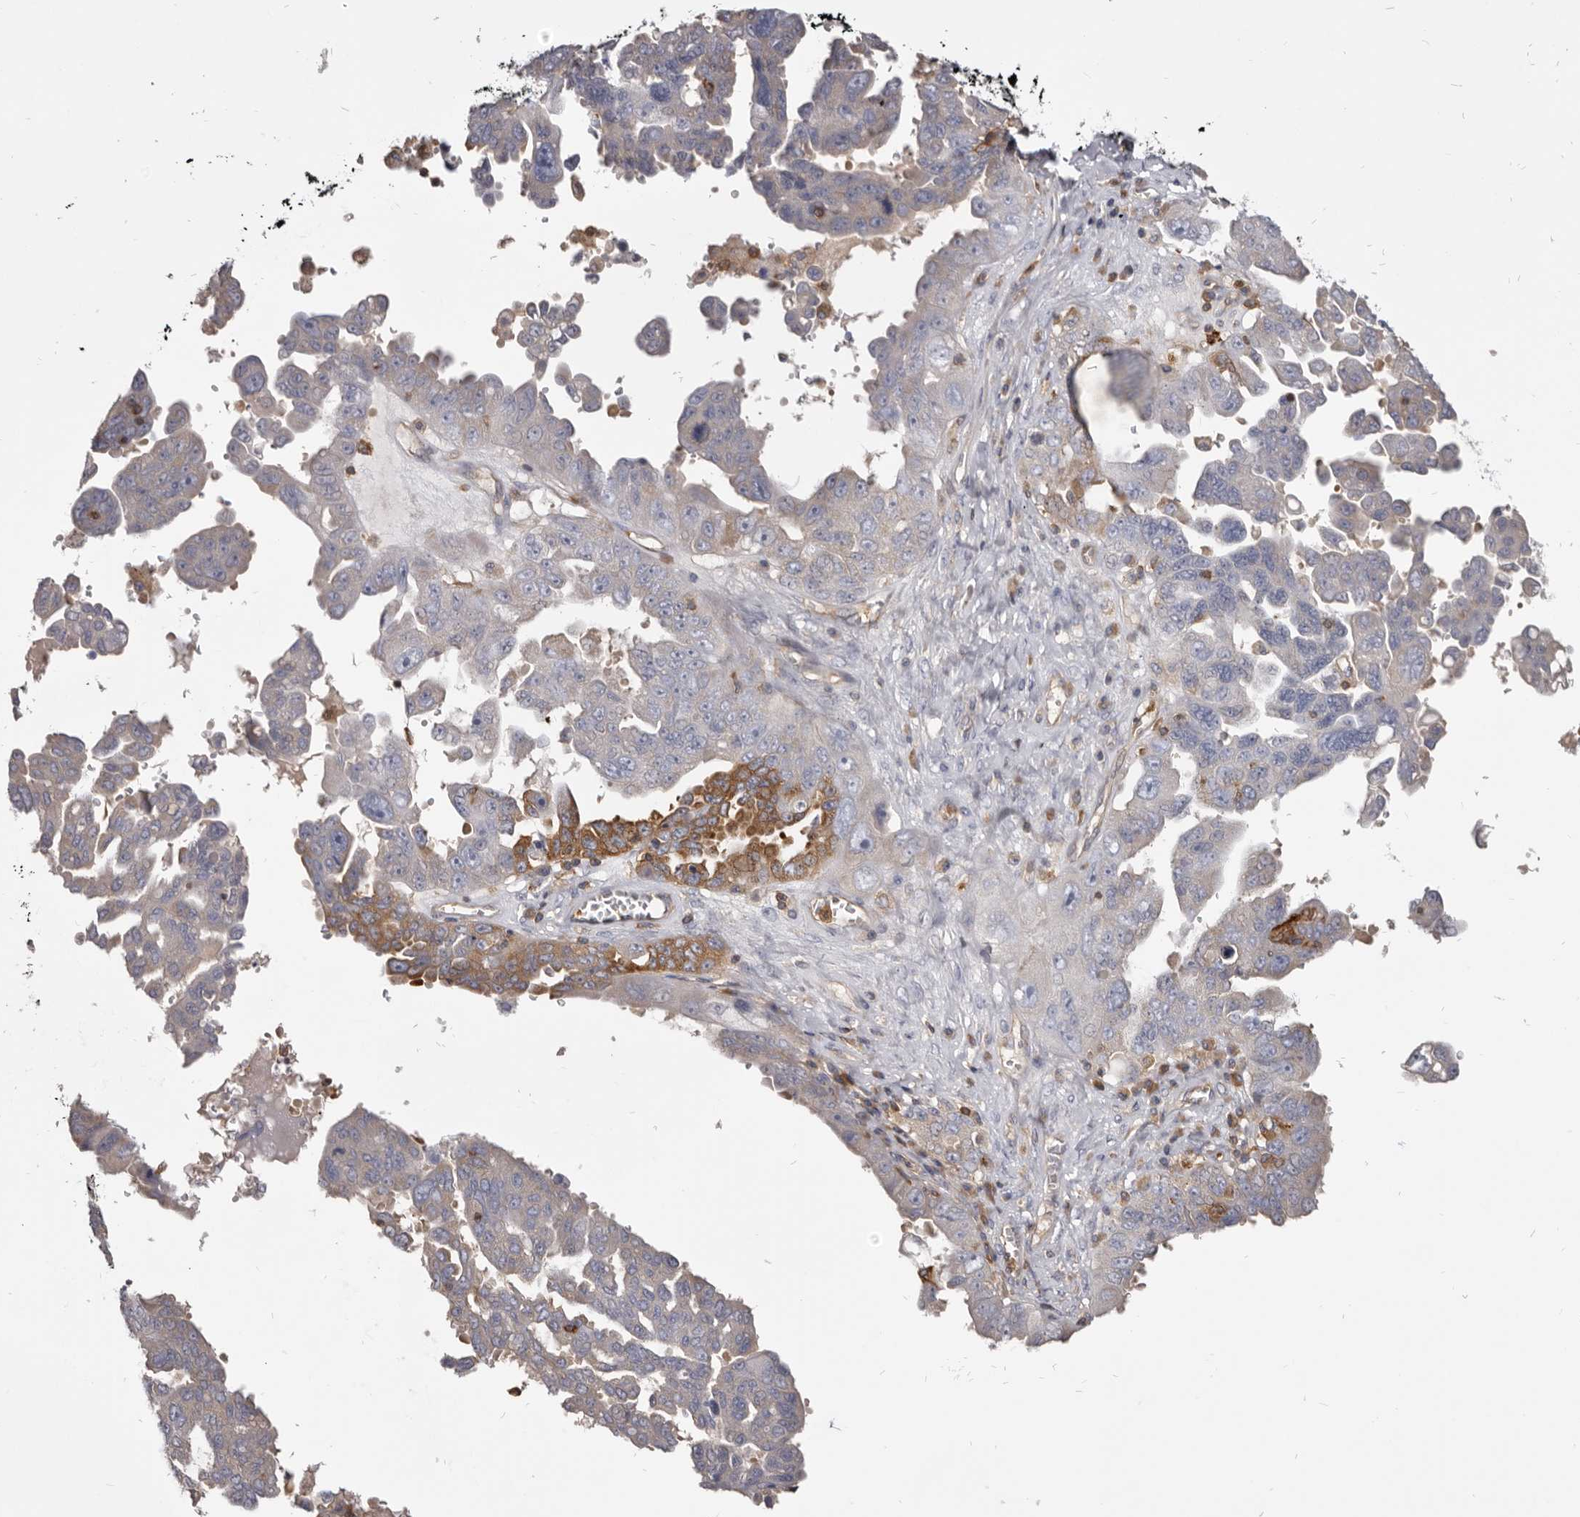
{"staining": {"intensity": "moderate", "quantity": "<25%", "location": "cytoplasmic/membranous"}, "tissue": "ovarian cancer", "cell_type": "Tumor cells", "image_type": "cancer", "snomed": [{"axis": "morphology", "description": "Carcinoma, endometroid"}, {"axis": "topography", "description": "Ovary"}], "caption": "Ovarian cancer was stained to show a protein in brown. There is low levels of moderate cytoplasmic/membranous positivity in approximately <25% of tumor cells. Using DAB (3,3'-diaminobenzidine) (brown) and hematoxylin (blue) stains, captured at high magnification using brightfield microscopy.", "gene": "CBL", "patient": {"sex": "female", "age": 62}}